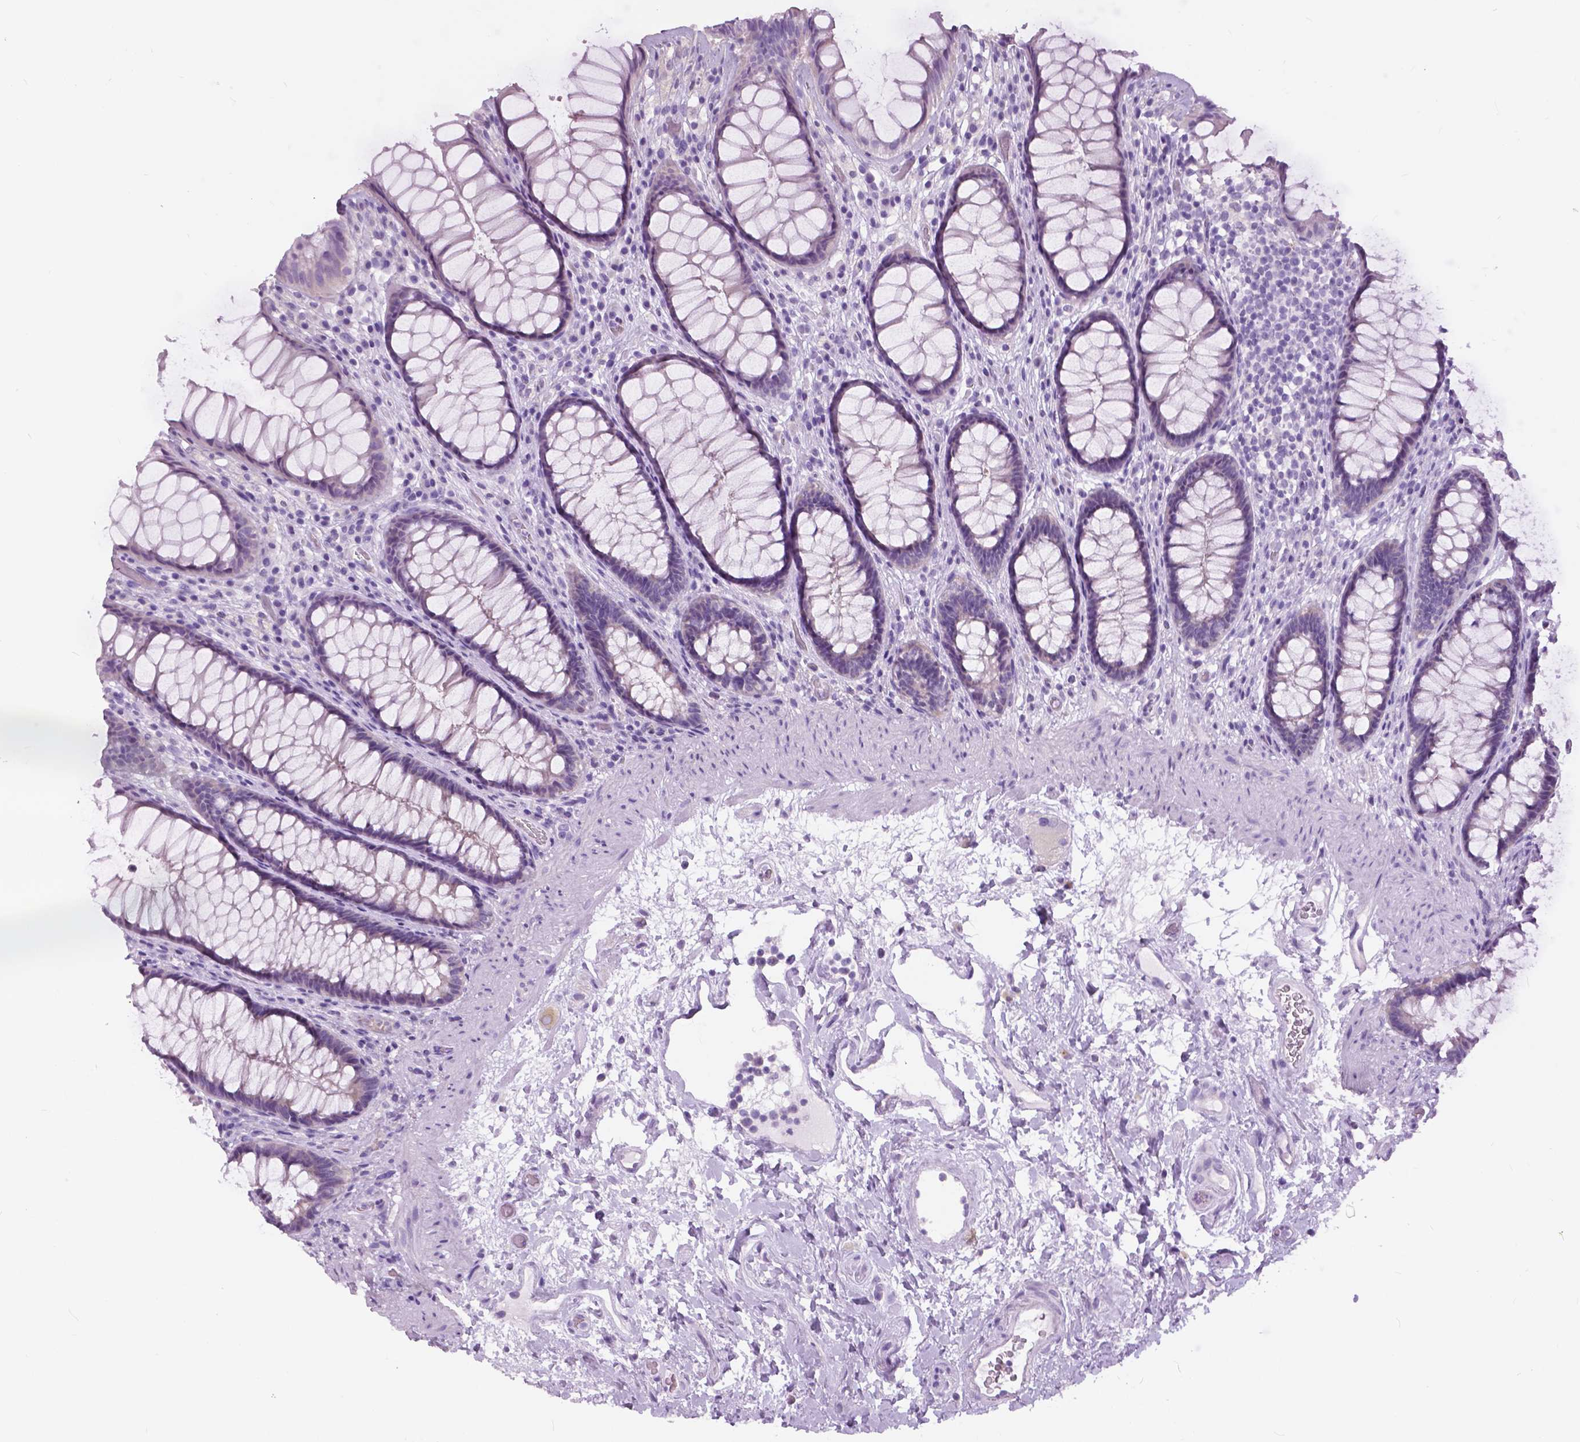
{"staining": {"intensity": "negative", "quantity": "none", "location": "none"}, "tissue": "rectum", "cell_type": "Glandular cells", "image_type": "normal", "snomed": [{"axis": "morphology", "description": "Normal tissue, NOS"}, {"axis": "topography", "description": "Rectum"}], "caption": "IHC micrograph of normal rectum stained for a protein (brown), which displays no positivity in glandular cells. (DAB (3,3'-diaminobenzidine) immunohistochemistry visualized using brightfield microscopy, high magnification).", "gene": "TP53TG5", "patient": {"sex": "male", "age": 72}}